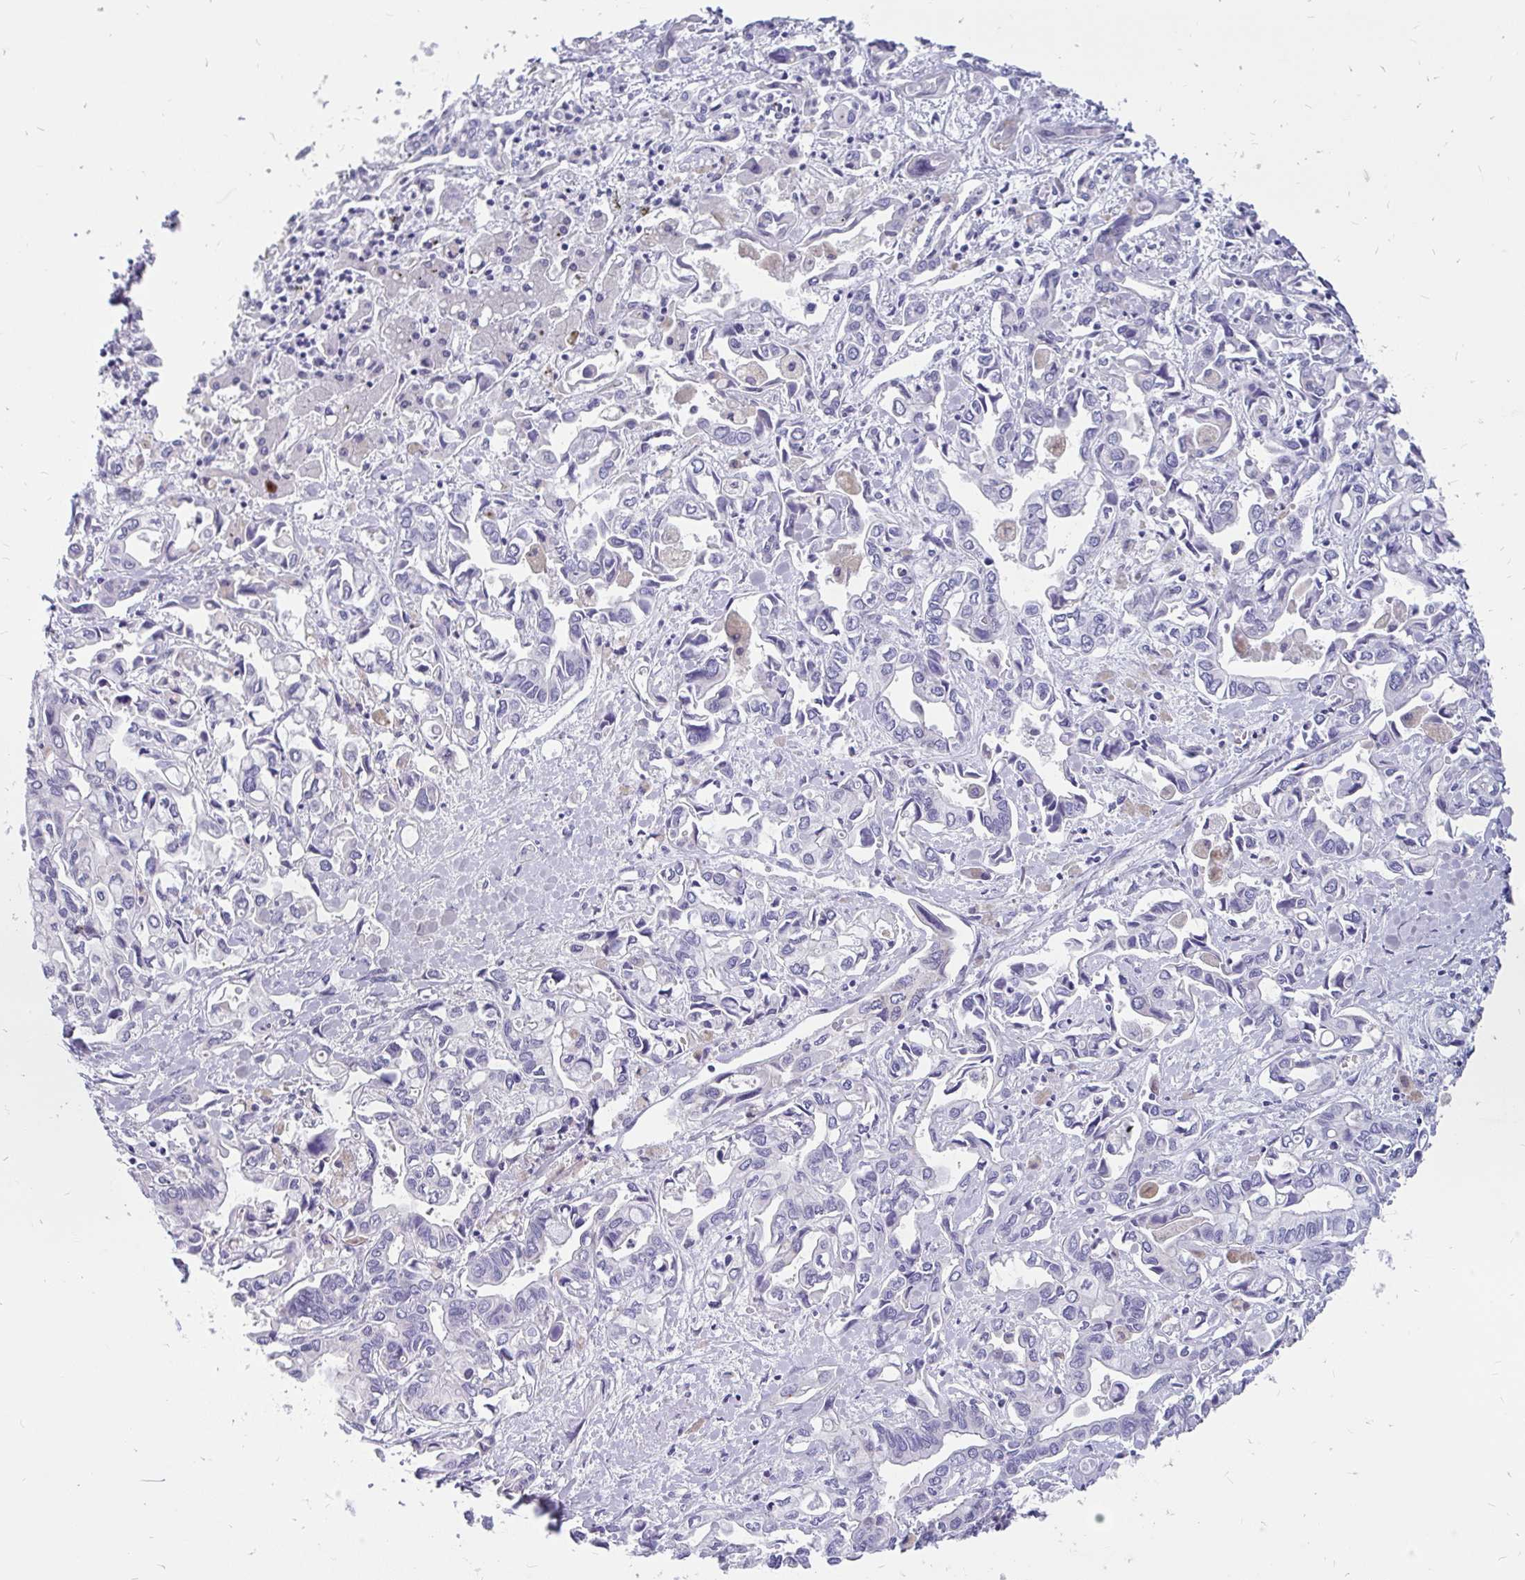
{"staining": {"intensity": "negative", "quantity": "none", "location": "none"}, "tissue": "liver cancer", "cell_type": "Tumor cells", "image_type": "cancer", "snomed": [{"axis": "morphology", "description": "Cholangiocarcinoma"}, {"axis": "topography", "description": "Liver"}], "caption": "This is an IHC histopathology image of human liver cancer (cholangiocarcinoma). There is no positivity in tumor cells.", "gene": "KIAA2013", "patient": {"sex": "female", "age": 64}}